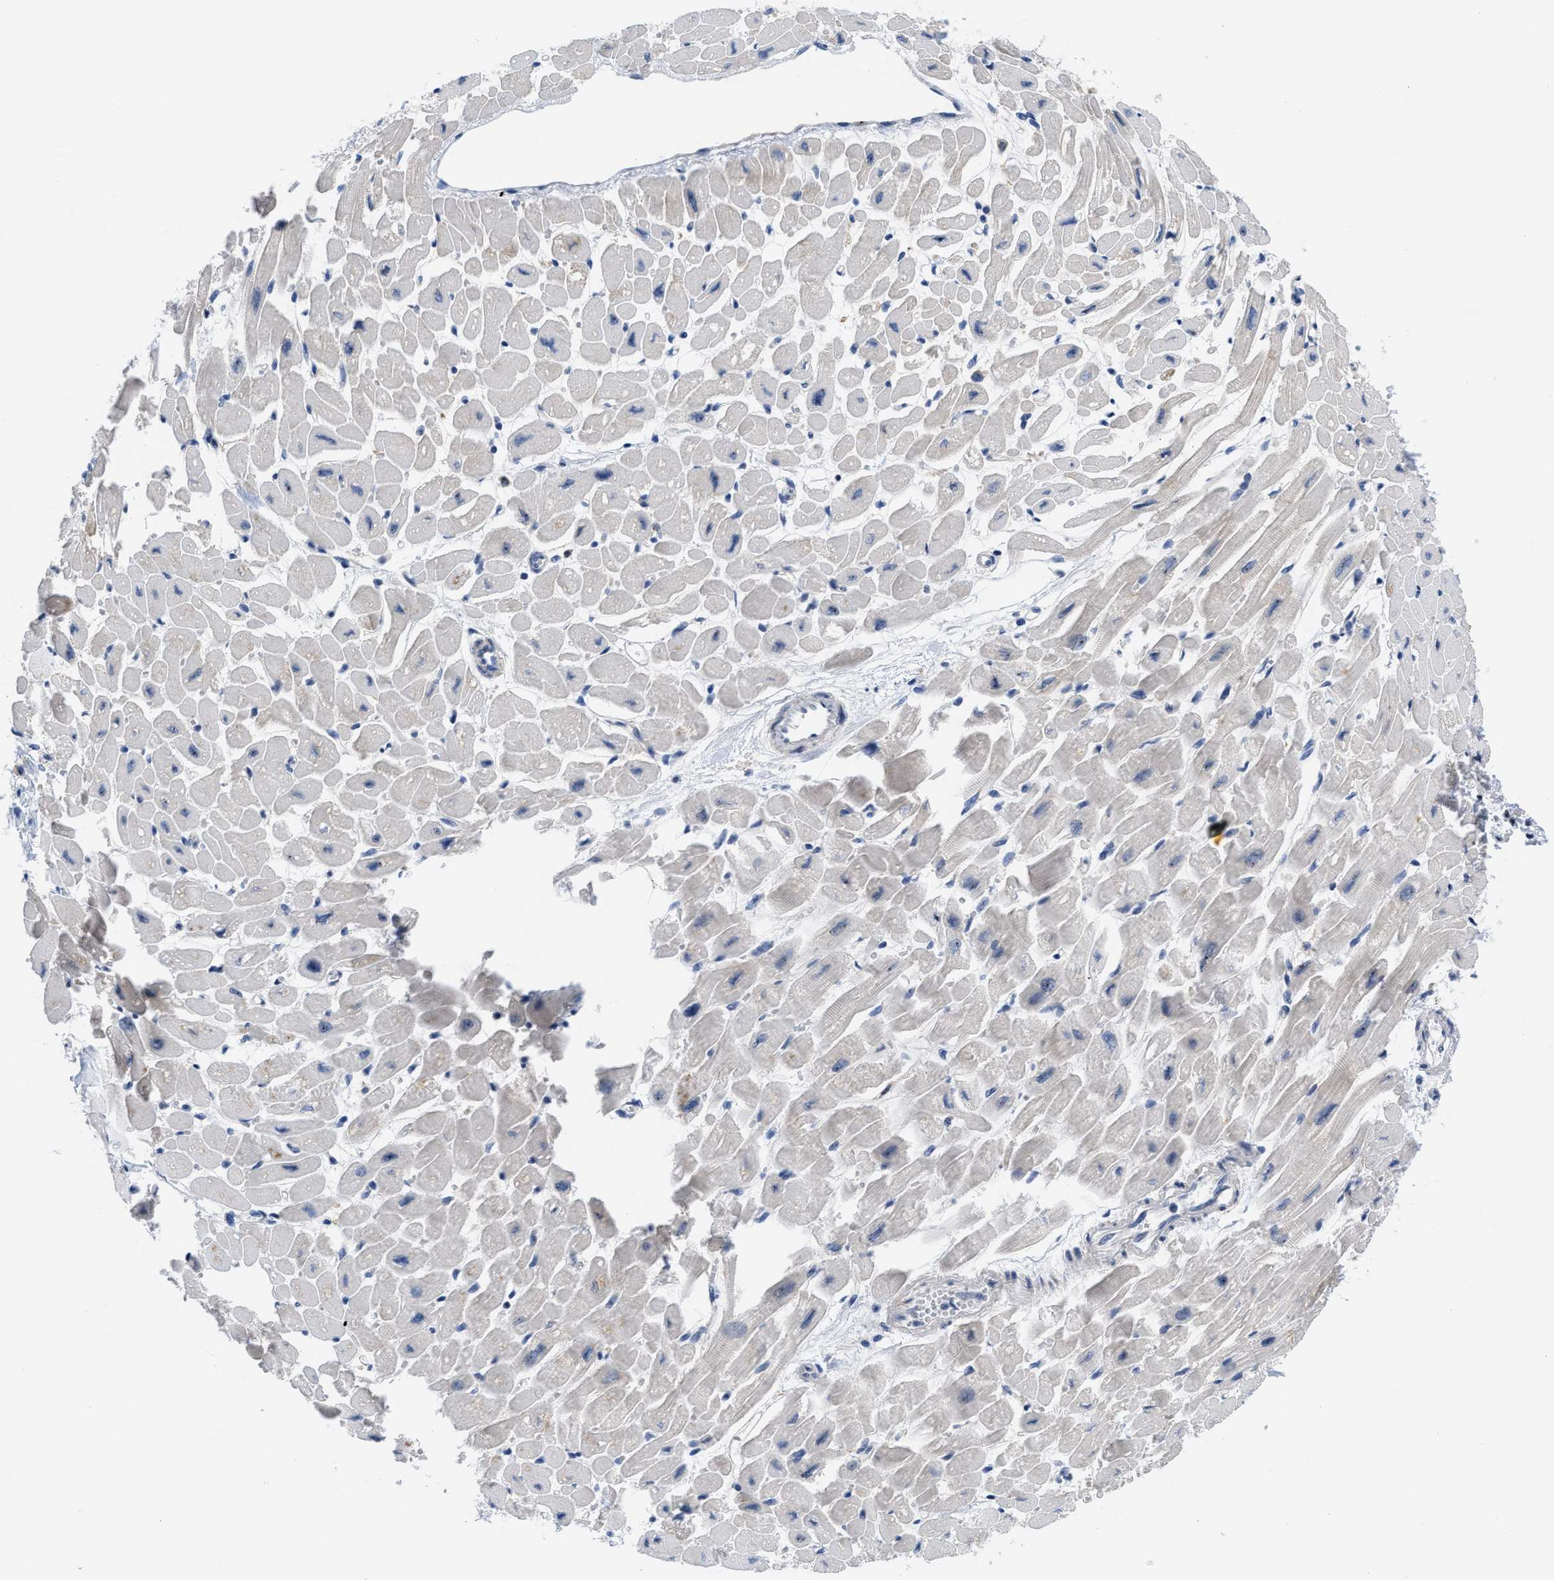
{"staining": {"intensity": "moderate", "quantity": "25%-75%", "location": "cytoplasmic/membranous"}, "tissue": "heart muscle", "cell_type": "Cardiomyocytes", "image_type": "normal", "snomed": [{"axis": "morphology", "description": "Normal tissue, NOS"}, {"axis": "topography", "description": "Heart"}], "caption": "Moderate cytoplasmic/membranous protein expression is appreciated in about 25%-75% of cardiomyocytes in heart muscle.", "gene": "NOP58", "patient": {"sex": "female", "age": 54}}